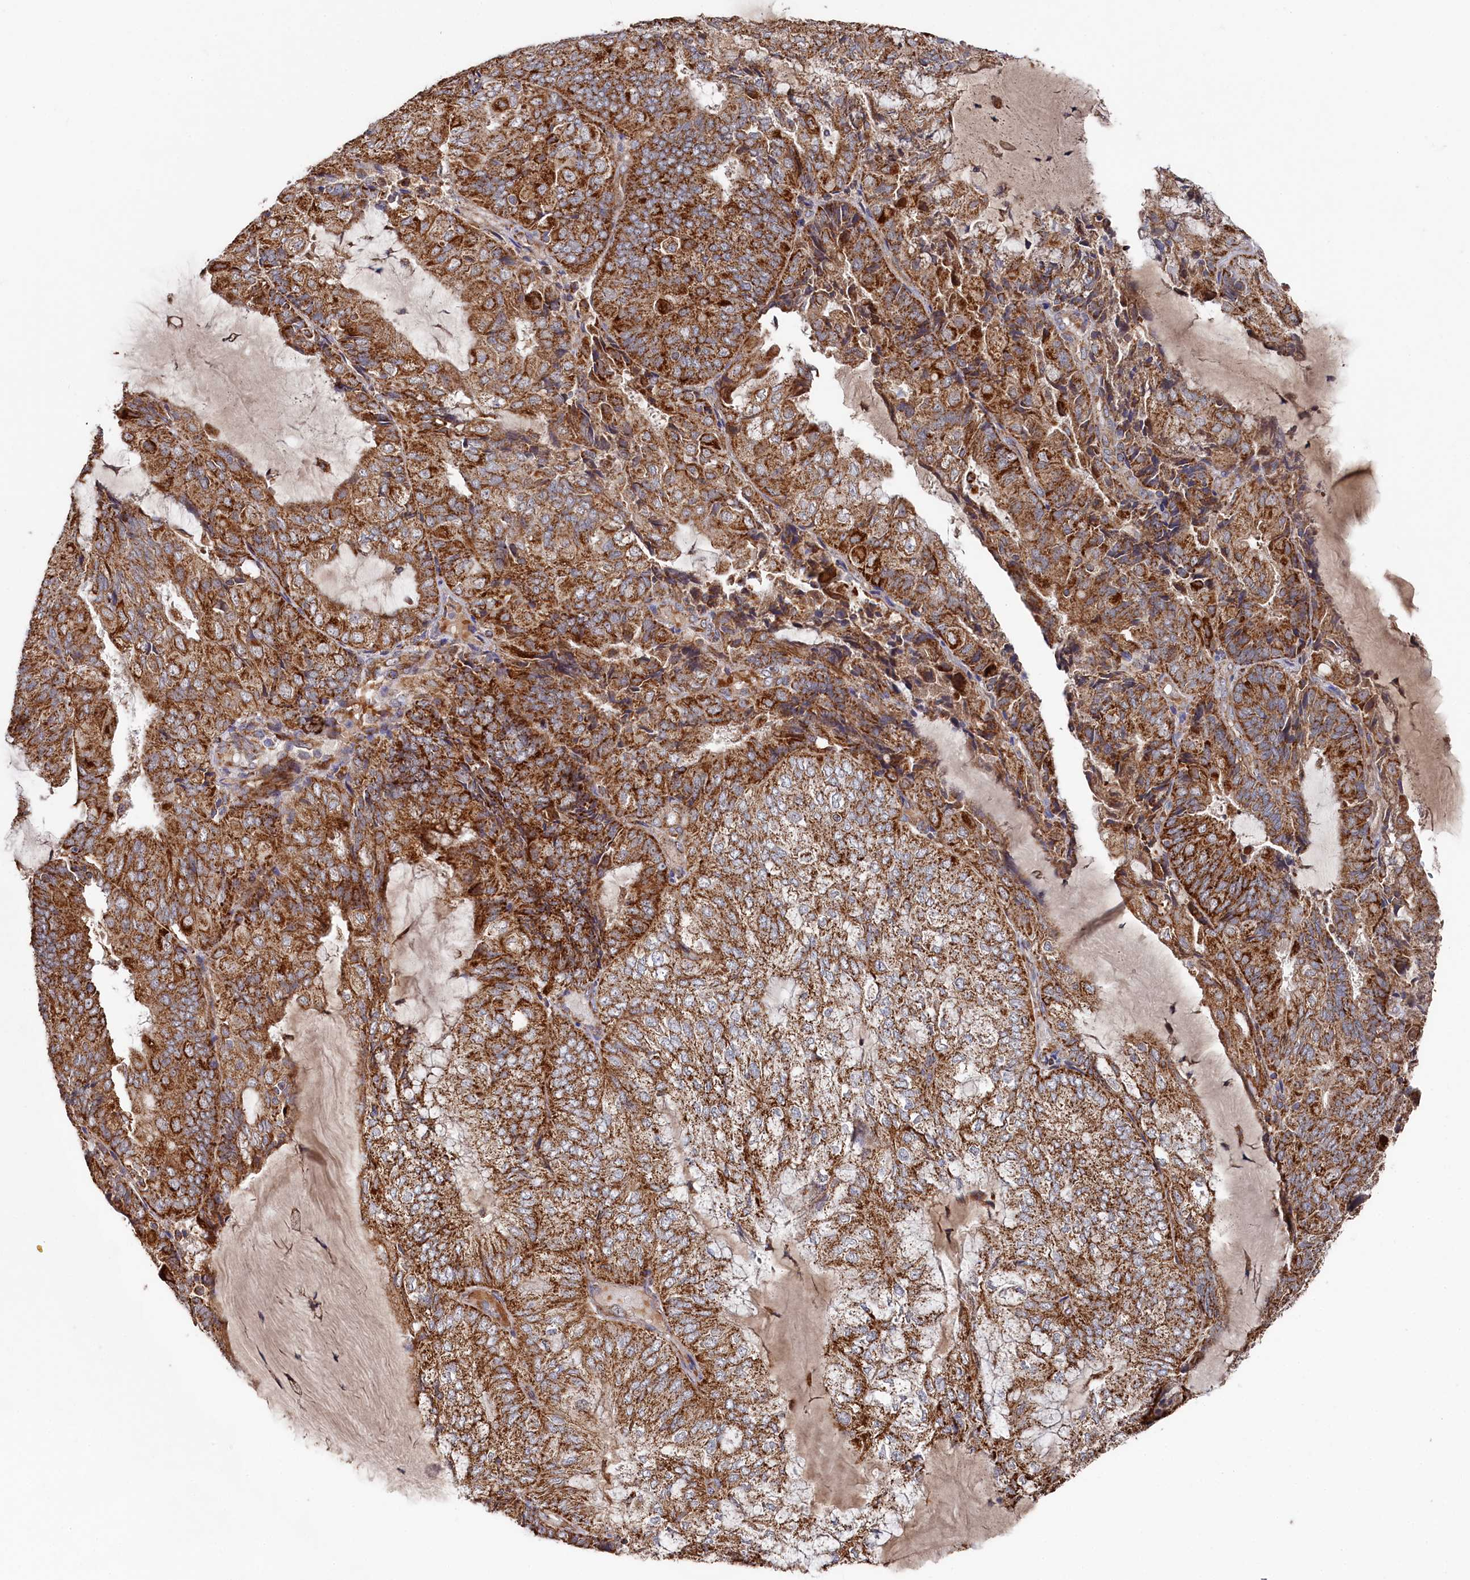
{"staining": {"intensity": "strong", "quantity": ">75%", "location": "cytoplasmic/membranous"}, "tissue": "endometrial cancer", "cell_type": "Tumor cells", "image_type": "cancer", "snomed": [{"axis": "morphology", "description": "Adenocarcinoma, NOS"}, {"axis": "topography", "description": "Endometrium"}], "caption": "A micrograph of human endometrial adenocarcinoma stained for a protein reveals strong cytoplasmic/membranous brown staining in tumor cells. The staining was performed using DAB to visualize the protein expression in brown, while the nuclei were stained in blue with hematoxylin (Magnification: 20x).", "gene": "HAUS2", "patient": {"sex": "female", "age": 81}}